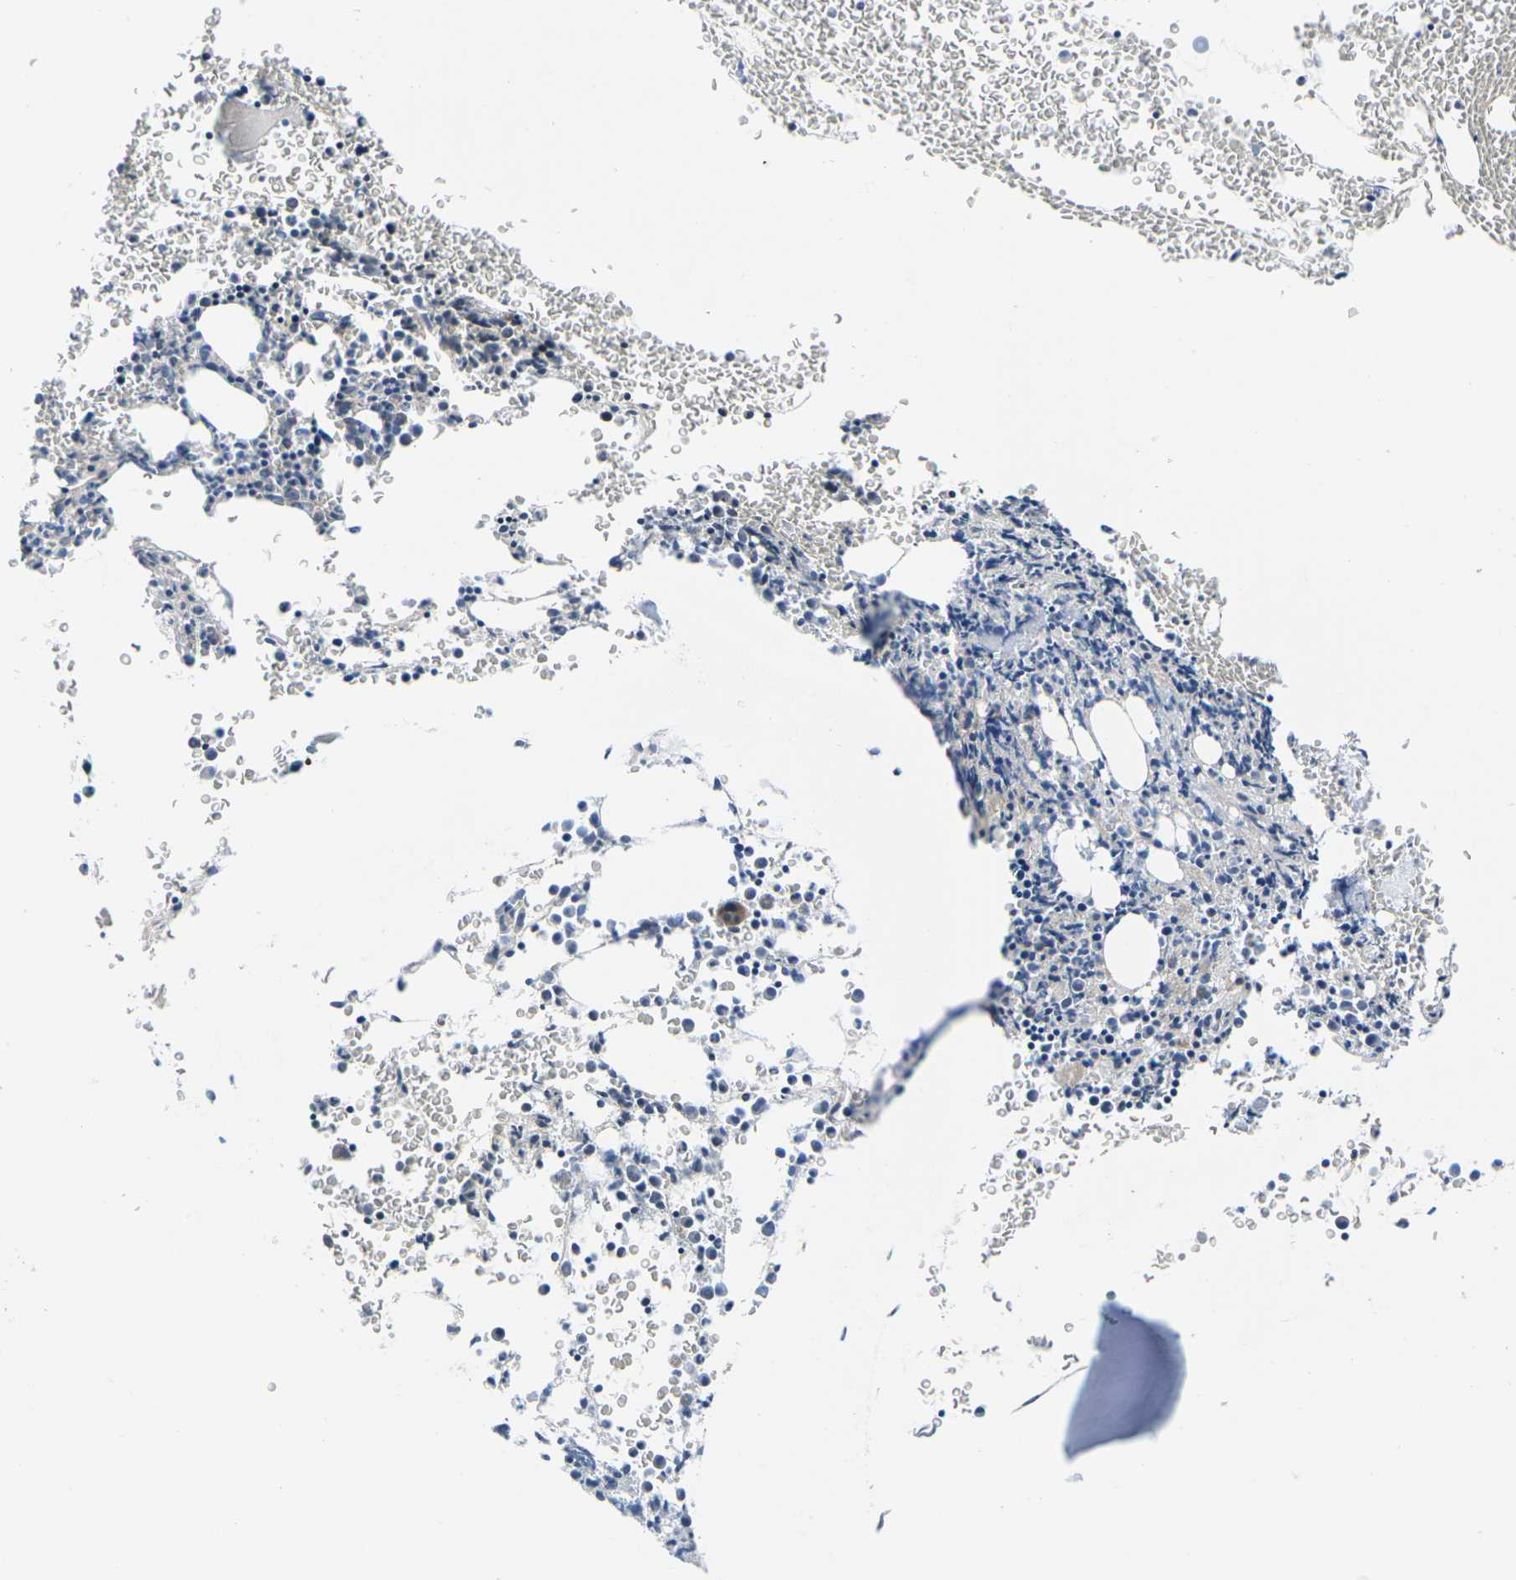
{"staining": {"intensity": "moderate", "quantity": "<25%", "location": "cytoplasmic/membranous"}, "tissue": "bone marrow", "cell_type": "Hematopoietic cells", "image_type": "normal", "snomed": [{"axis": "morphology", "description": "Normal tissue, NOS"}, {"axis": "morphology", "description": "Inflammation, NOS"}, {"axis": "topography", "description": "Bone marrow"}], "caption": "Brown immunohistochemical staining in normal bone marrow exhibits moderate cytoplasmic/membranous positivity in about <25% of hematopoietic cells.", "gene": "DLG1", "patient": {"sex": "female", "age": 56}}